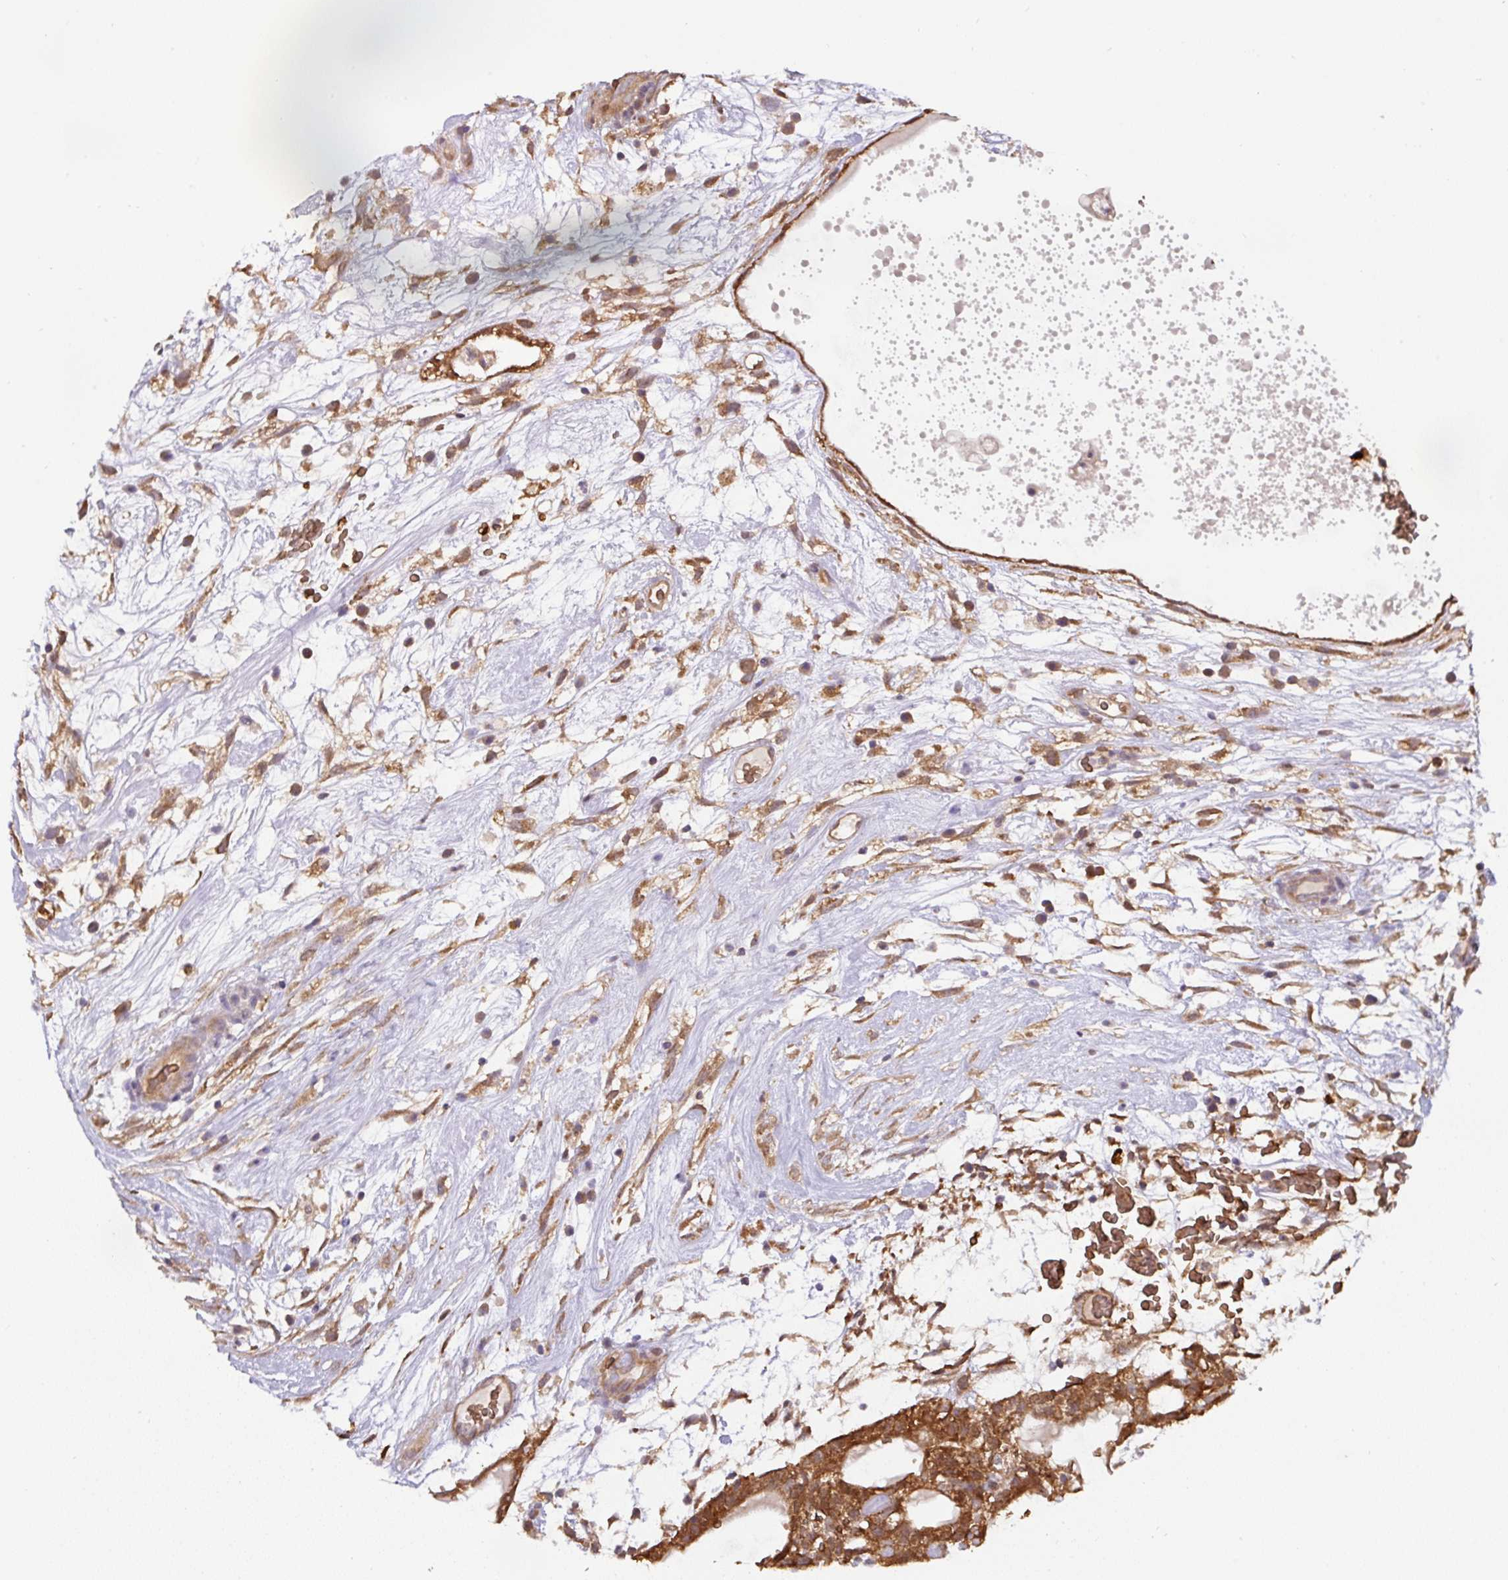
{"staining": {"intensity": "strong", "quantity": ">75%", "location": "cytoplasmic/membranous"}, "tissue": "testis cancer", "cell_type": "Tumor cells", "image_type": "cancer", "snomed": [{"axis": "morphology", "description": "Carcinoma, Embryonal, NOS"}, {"axis": "topography", "description": "Testis"}], "caption": "IHC photomicrograph of human testis cancer (embryonal carcinoma) stained for a protein (brown), which exhibits high levels of strong cytoplasmic/membranous expression in about >75% of tumor cells.", "gene": "ST13", "patient": {"sex": "male", "age": 32}}